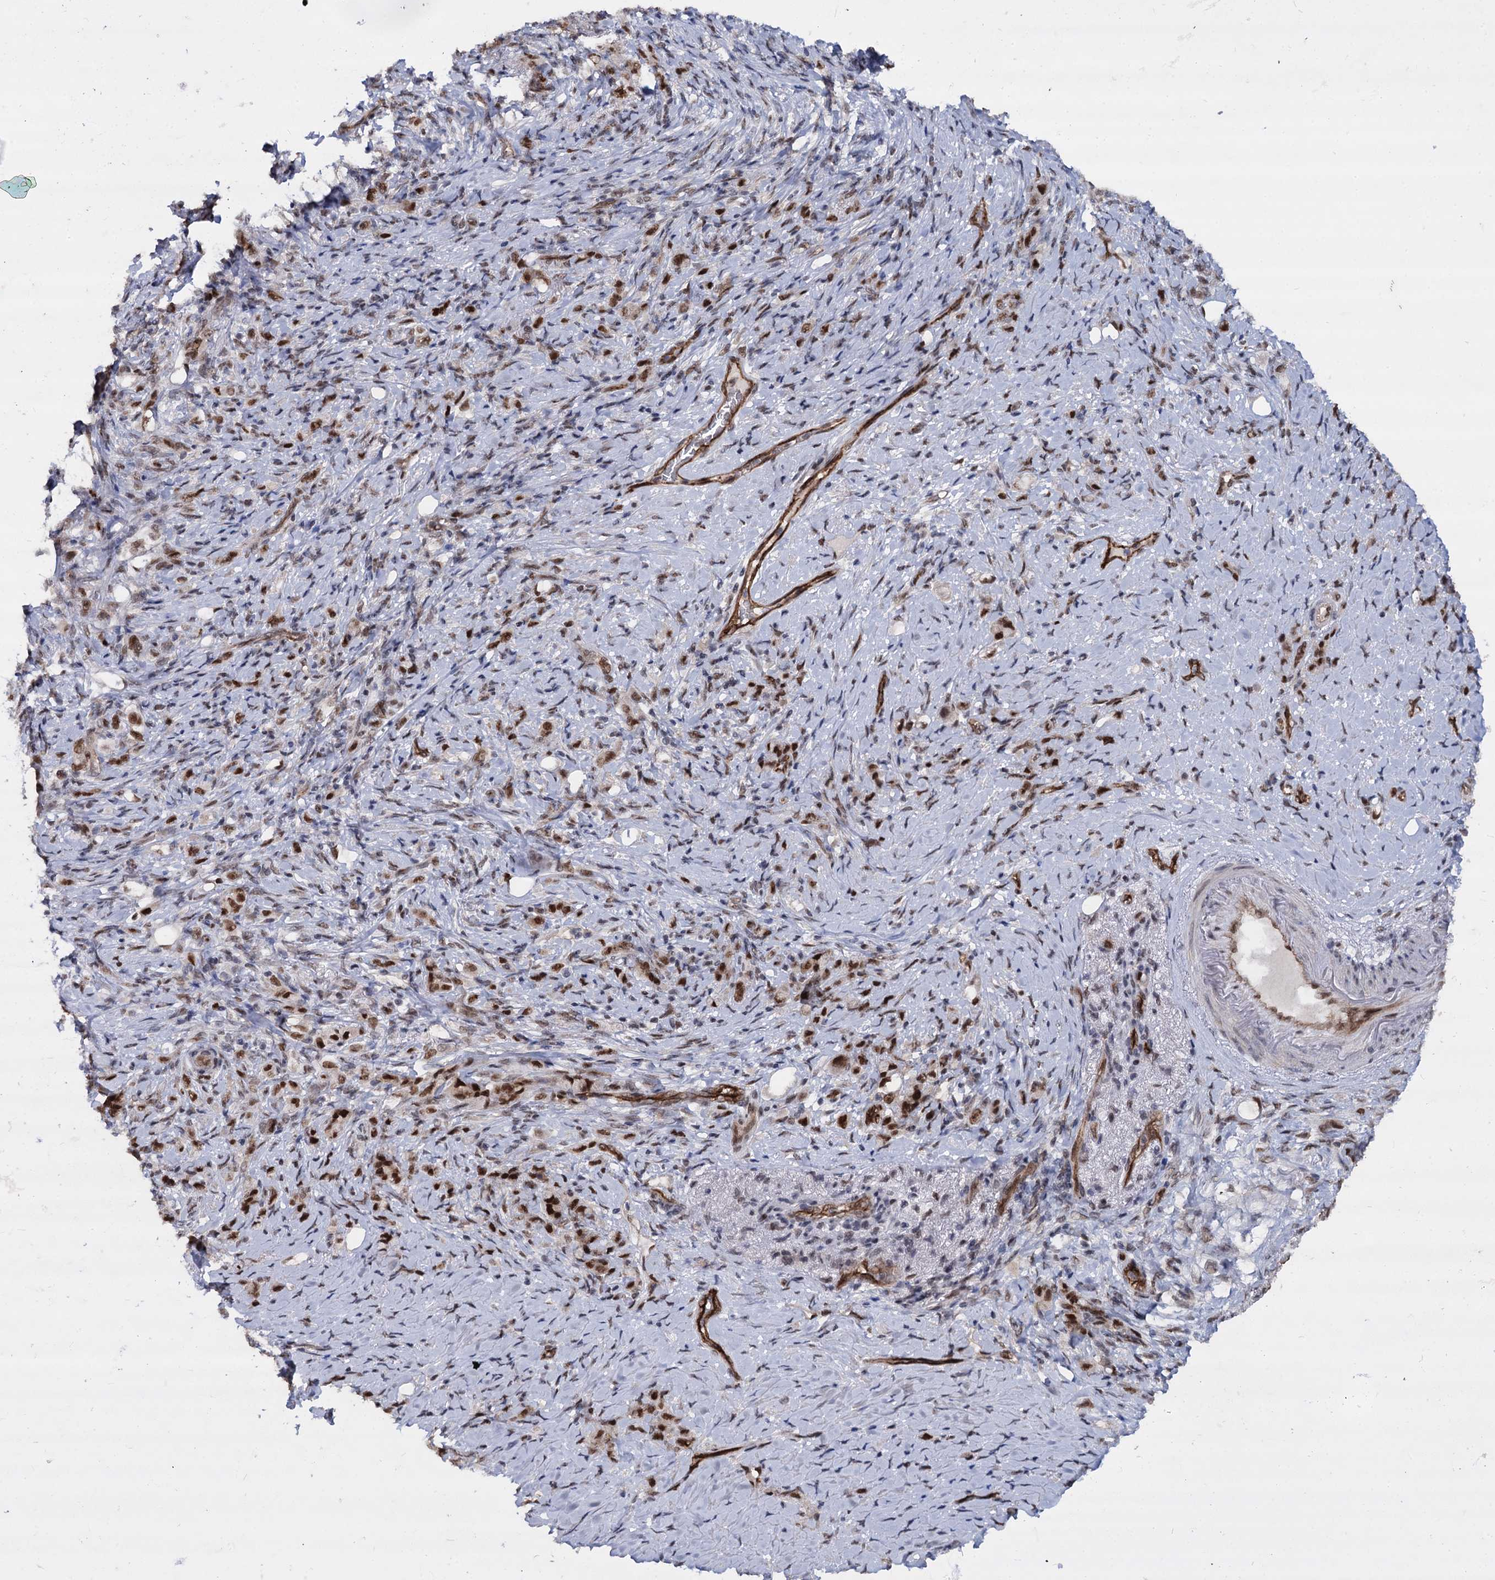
{"staining": {"intensity": "strong", "quantity": ">75%", "location": "nuclear"}, "tissue": "stomach cancer", "cell_type": "Tumor cells", "image_type": "cancer", "snomed": [{"axis": "morphology", "description": "Adenocarcinoma, NOS"}, {"axis": "topography", "description": "Stomach"}], "caption": "Protein expression analysis of stomach cancer exhibits strong nuclear staining in approximately >75% of tumor cells.", "gene": "GALNT11", "patient": {"sex": "female", "age": 79}}